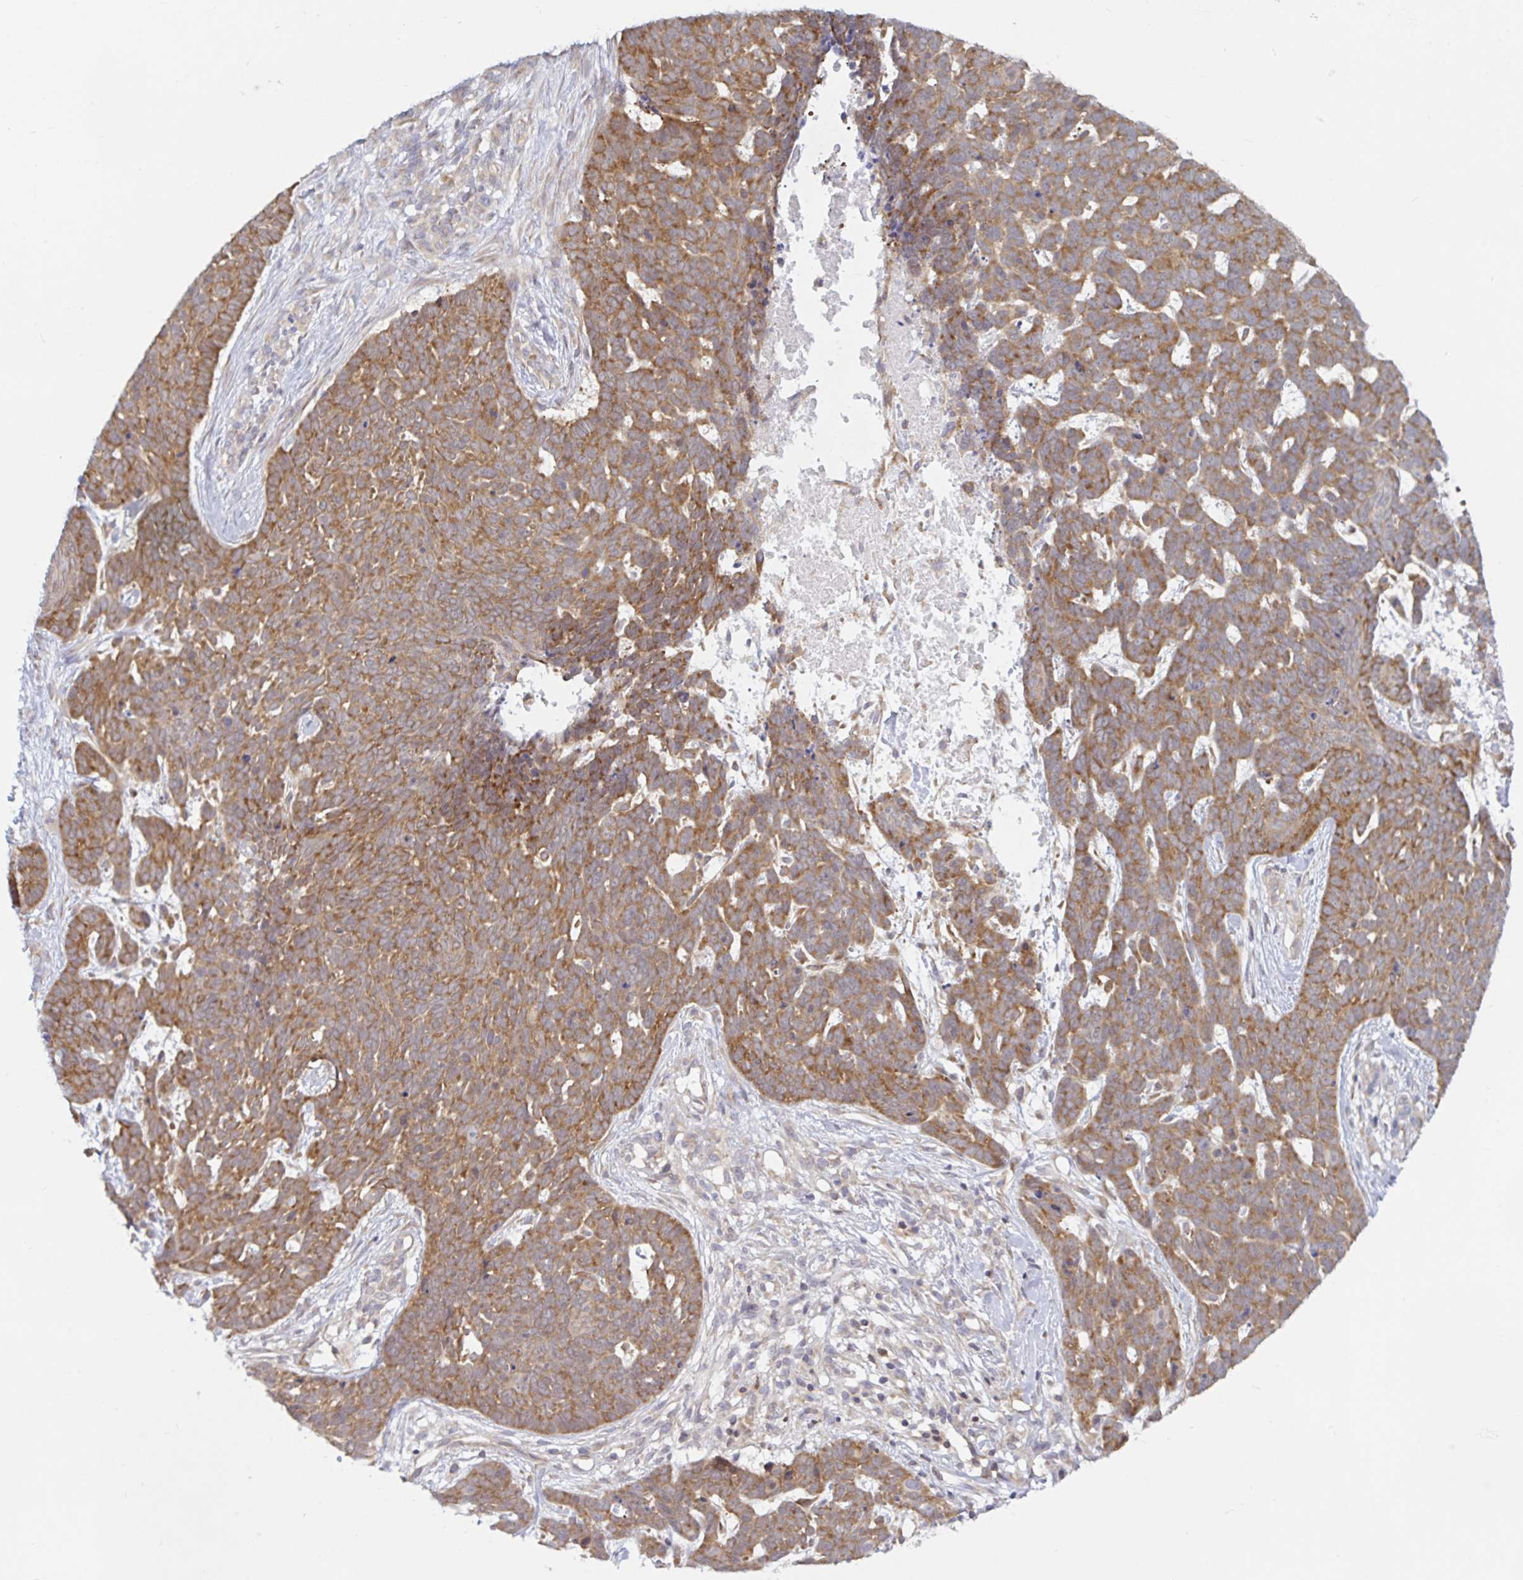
{"staining": {"intensity": "moderate", "quantity": ">75%", "location": "cytoplasmic/membranous"}, "tissue": "skin cancer", "cell_type": "Tumor cells", "image_type": "cancer", "snomed": [{"axis": "morphology", "description": "Basal cell carcinoma"}, {"axis": "topography", "description": "Skin"}], "caption": "Skin cancer stained for a protein shows moderate cytoplasmic/membranous positivity in tumor cells.", "gene": "LARP1", "patient": {"sex": "female", "age": 78}}